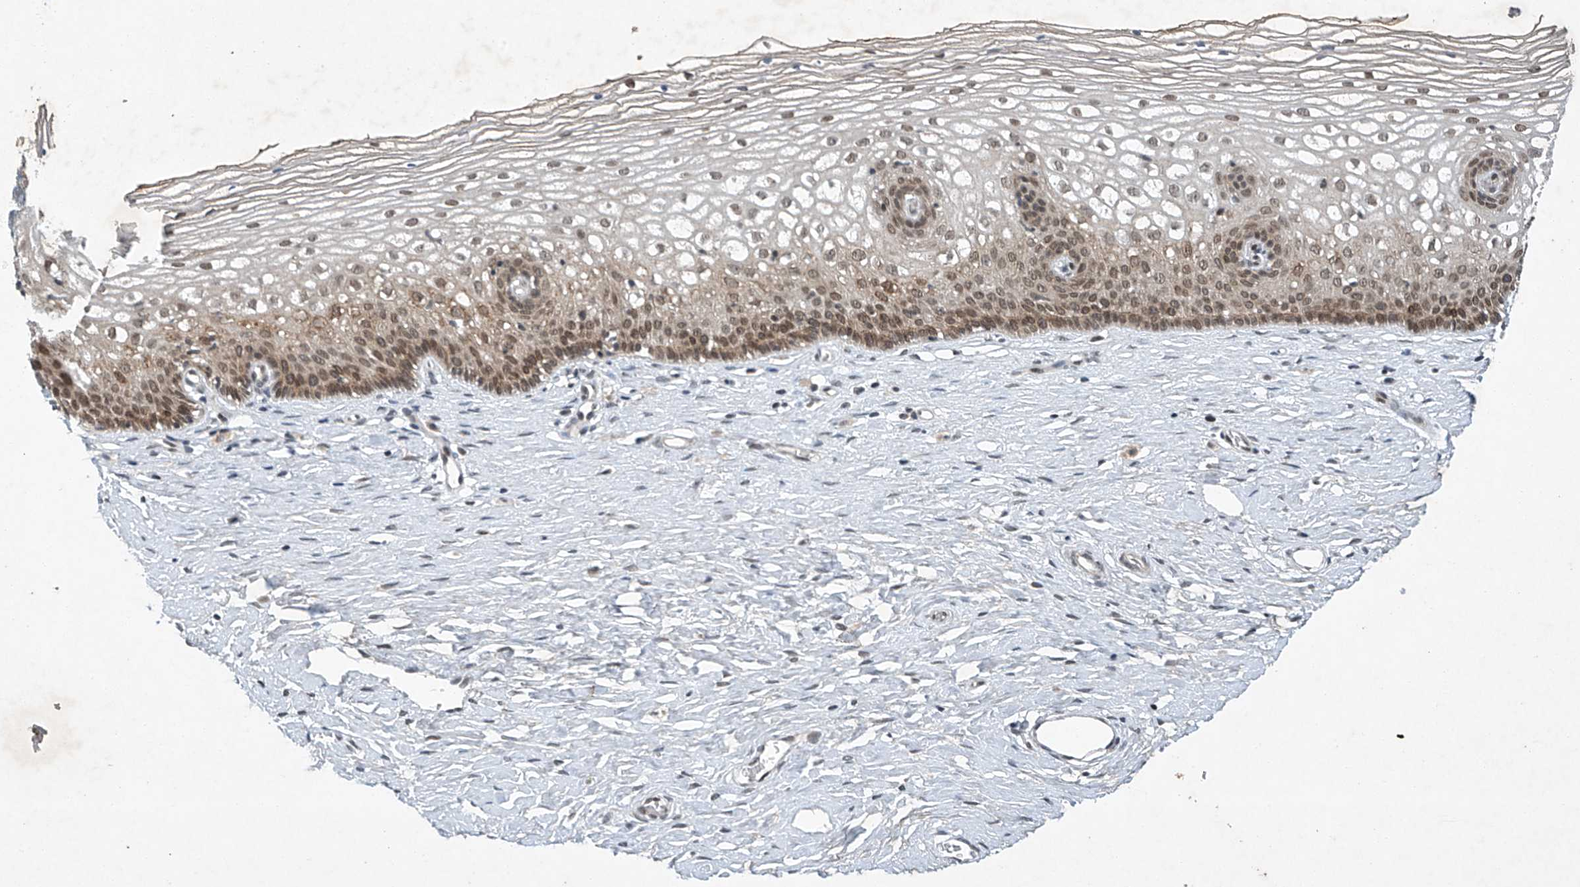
{"staining": {"intensity": "weak", "quantity": "25%-75%", "location": "nuclear"}, "tissue": "cervix", "cell_type": "Glandular cells", "image_type": "normal", "snomed": [{"axis": "morphology", "description": "Normal tissue, NOS"}, {"axis": "topography", "description": "Cervix"}], "caption": "DAB immunohistochemical staining of normal human cervix displays weak nuclear protein positivity in about 25%-75% of glandular cells. (DAB (3,3'-diaminobenzidine) = brown stain, brightfield microscopy at high magnification).", "gene": "TAF8", "patient": {"sex": "female", "age": 33}}